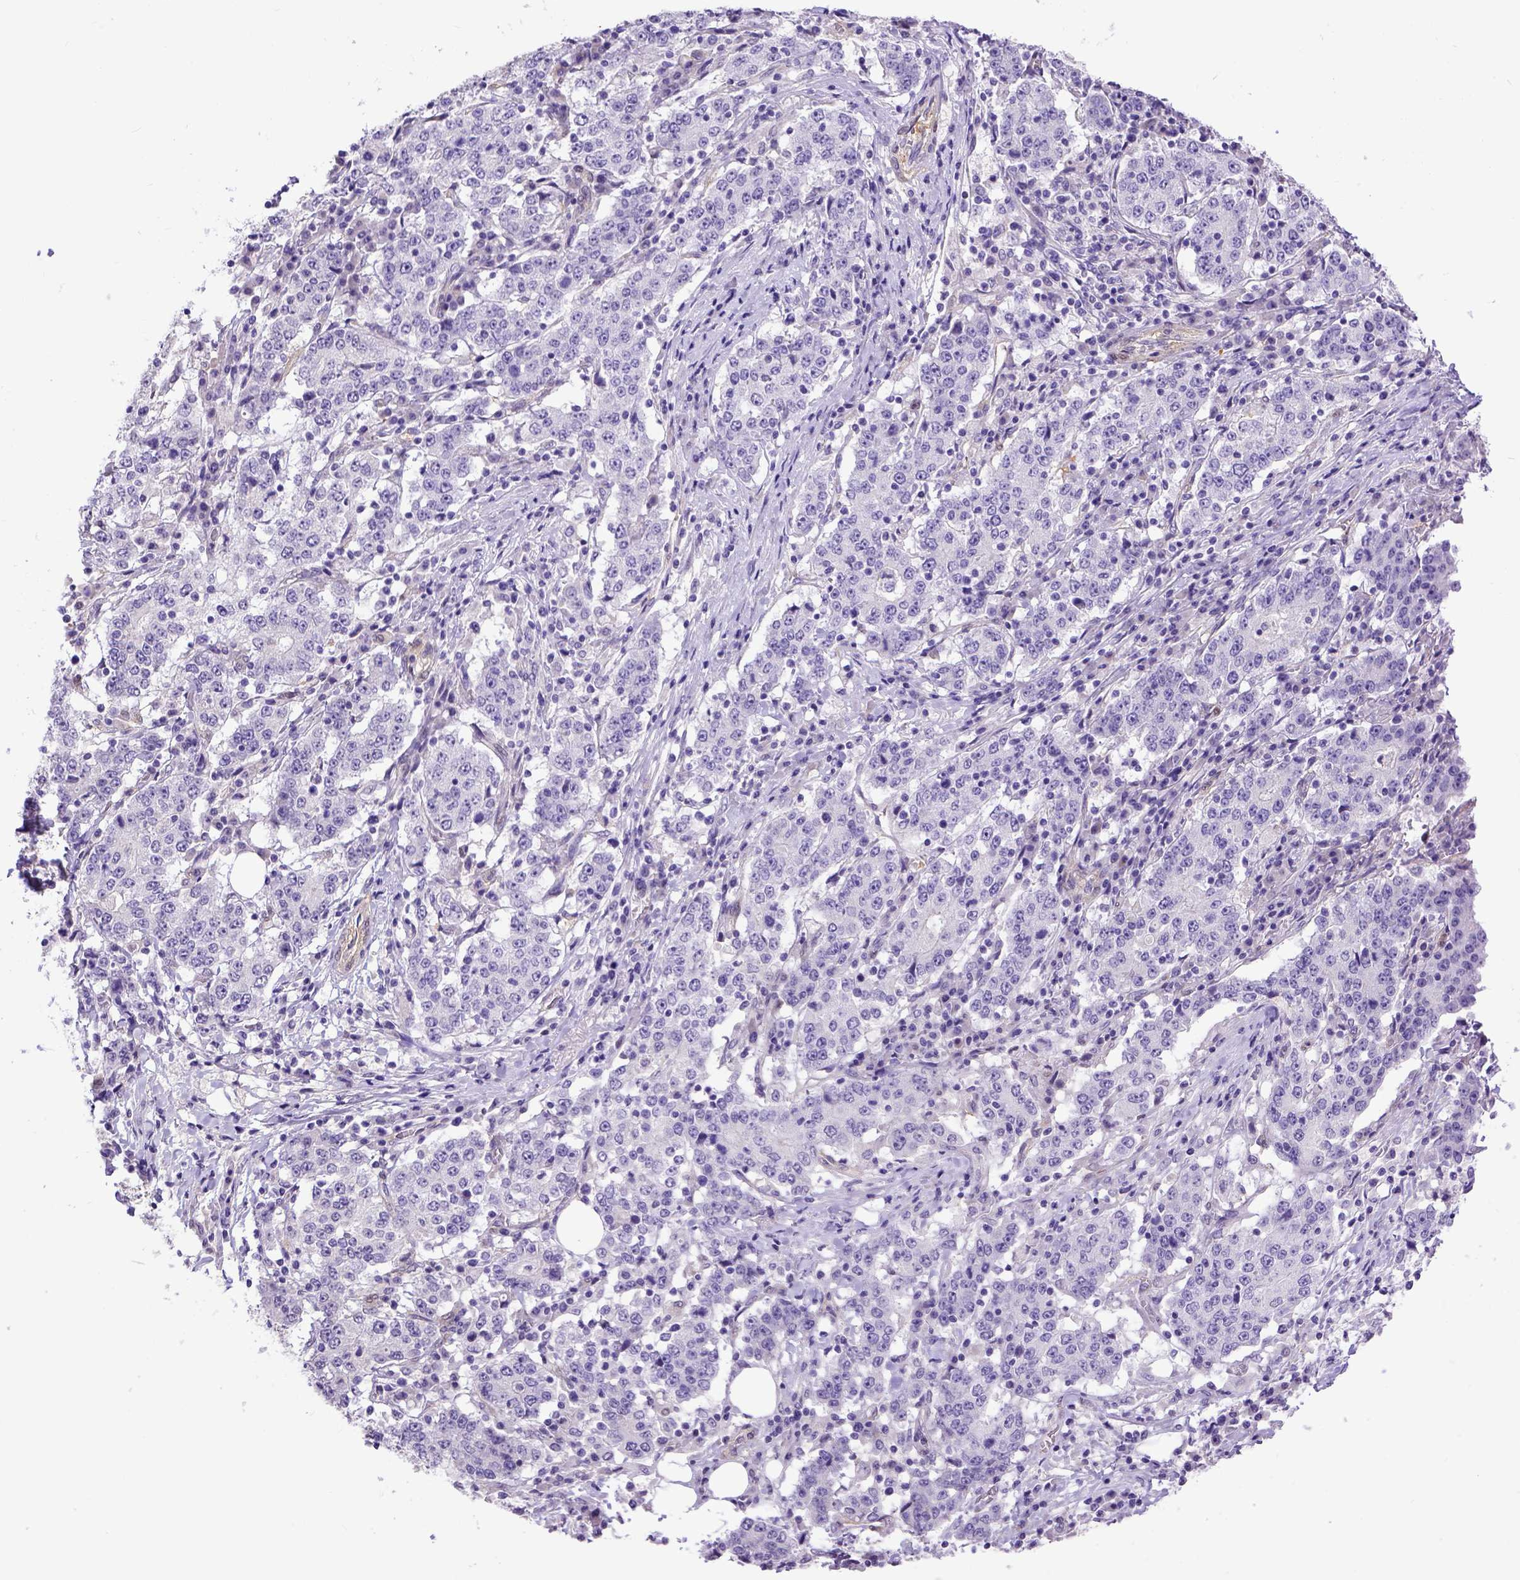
{"staining": {"intensity": "negative", "quantity": "none", "location": "none"}, "tissue": "stomach cancer", "cell_type": "Tumor cells", "image_type": "cancer", "snomed": [{"axis": "morphology", "description": "Adenocarcinoma, NOS"}, {"axis": "topography", "description": "Stomach"}], "caption": "This image is of stomach cancer stained with IHC to label a protein in brown with the nuclei are counter-stained blue. There is no expression in tumor cells.", "gene": "BTN1A1", "patient": {"sex": "male", "age": 59}}